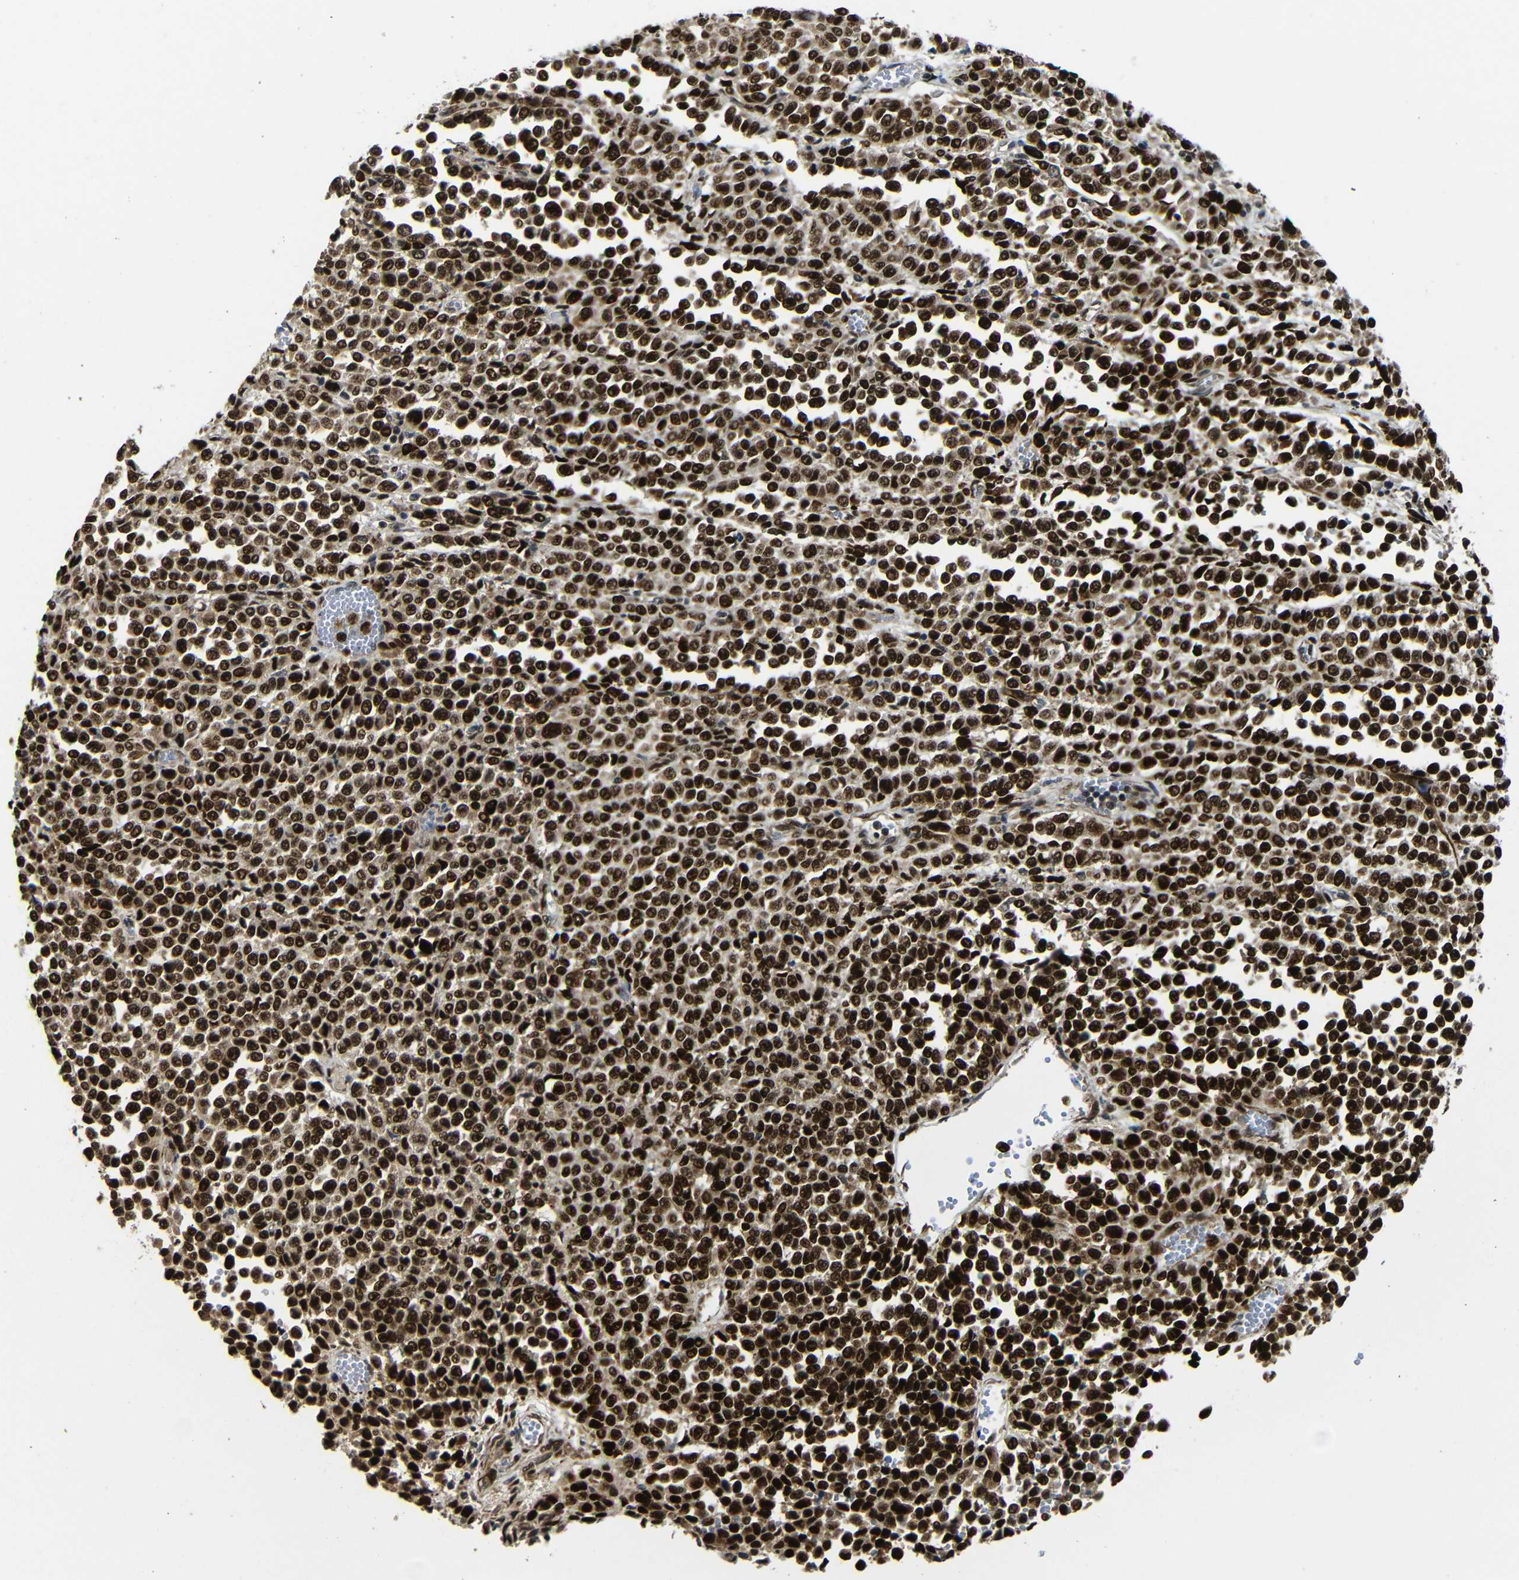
{"staining": {"intensity": "strong", "quantity": ">75%", "location": "cytoplasmic/membranous,nuclear"}, "tissue": "melanoma", "cell_type": "Tumor cells", "image_type": "cancer", "snomed": [{"axis": "morphology", "description": "Malignant melanoma, Metastatic site"}, {"axis": "topography", "description": "Pancreas"}], "caption": "The micrograph shows staining of malignant melanoma (metastatic site), revealing strong cytoplasmic/membranous and nuclear protein staining (brown color) within tumor cells.", "gene": "TBX2", "patient": {"sex": "female", "age": 30}}